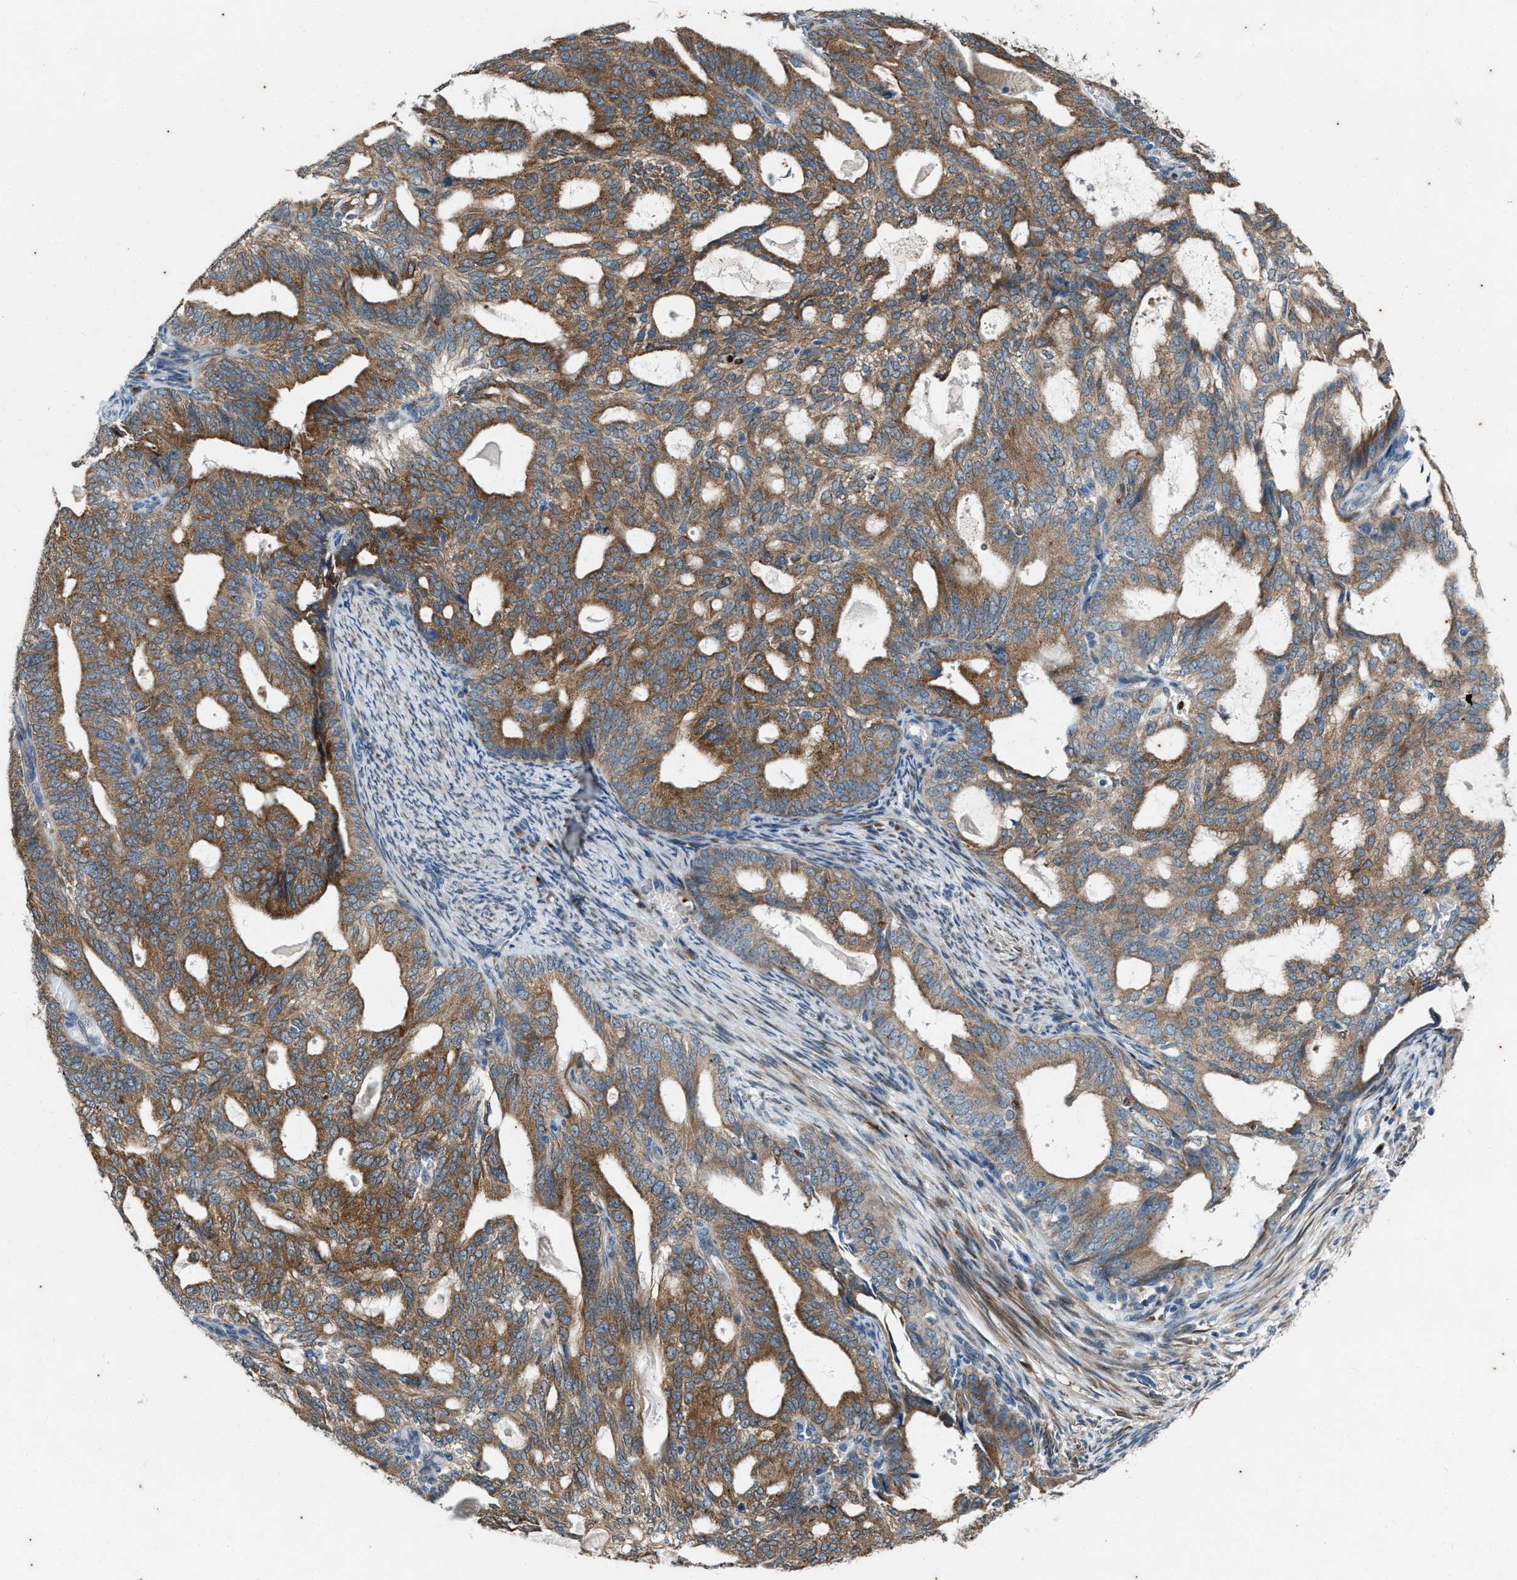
{"staining": {"intensity": "moderate", "quantity": ">75%", "location": "cytoplasmic/membranous"}, "tissue": "endometrial cancer", "cell_type": "Tumor cells", "image_type": "cancer", "snomed": [{"axis": "morphology", "description": "Adenocarcinoma, NOS"}, {"axis": "topography", "description": "Endometrium"}], "caption": "Protein staining by immunohistochemistry (IHC) displays moderate cytoplasmic/membranous positivity in approximately >75% of tumor cells in endometrial cancer.", "gene": "CHPF2", "patient": {"sex": "female", "age": 58}}